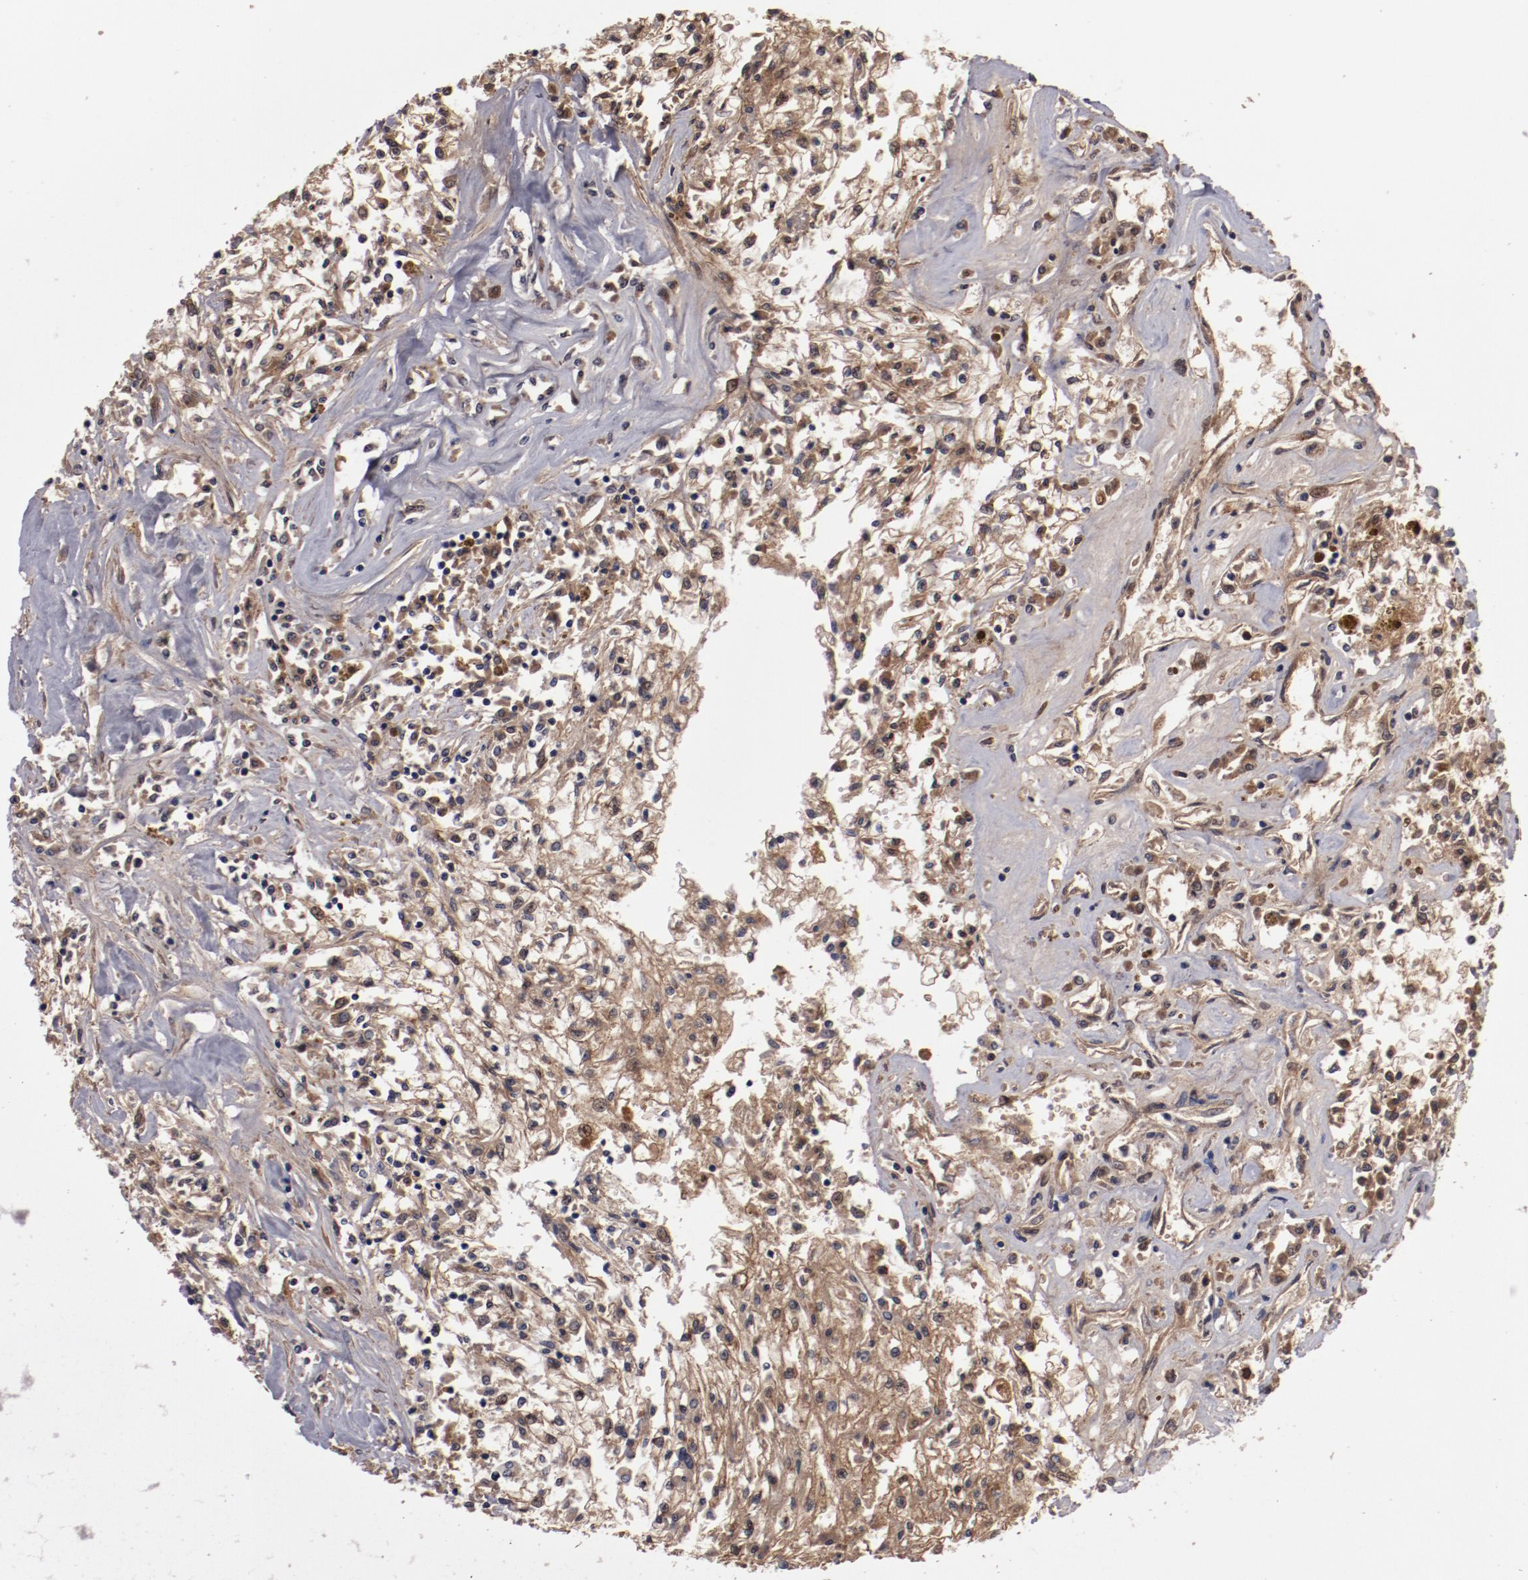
{"staining": {"intensity": "moderate", "quantity": ">75%", "location": "cytoplasmic/membranous"}, "tissue": "renal cancer", "cell_type": "Tumor cells", "image_type": "cancer", "snomed": [{"axis": "morphology", "description": "Adenocarcinoma, NOS"}, {"axis": "topography", "description": "Kidney"}], "caption": "Immunohistochemistry (IHC) micrograph of human adenocarcinoma (renal) stained for a protein (brown), which exhibits medium levels of moderate cytoplasmic/membranous positivity in about >75% of tumor cells.", "gene": "SERPINA7", "patient": {"sex": "male", "age": 78}}